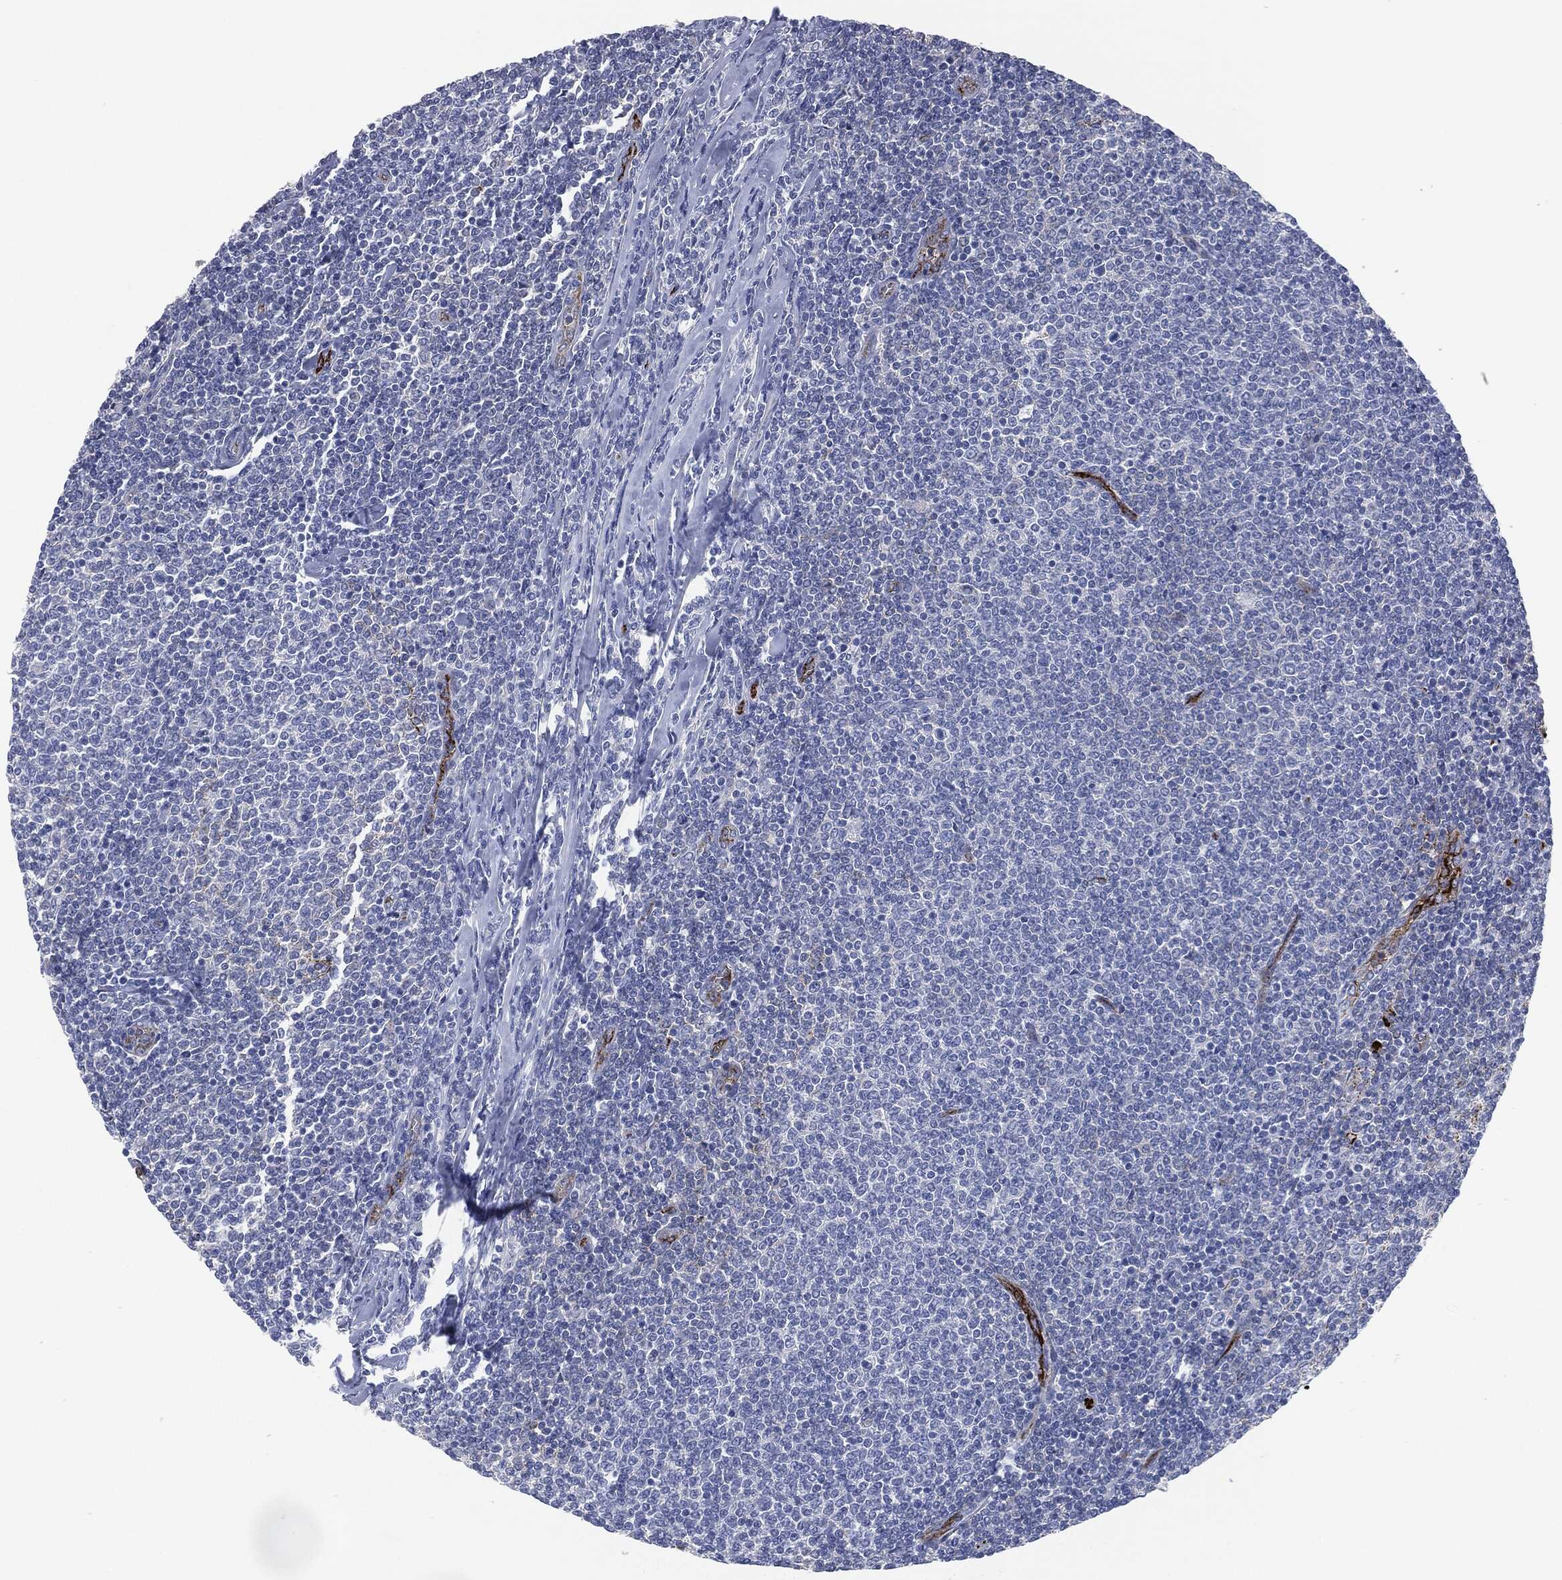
{"staining": {"intensity": "negative", "quantity": "none", "location": "none"}, "tissue": "lymphoma", "cell_type": "Tumor cells", "image_type": "cancer", "snomed": [{"axis": "morphology", "description": "Malignant lymphoma, non-Hodgkin's type, Low grade"}, {"axis": "topography", "description": "Lymph node"}], "caption": "An immunohistochemistry histopathology image of lymphoma is shown. There is no staining in tumor cells of lymphoma.", "gene": "APOB", "patient": {"sex": "male", "age": 52}}